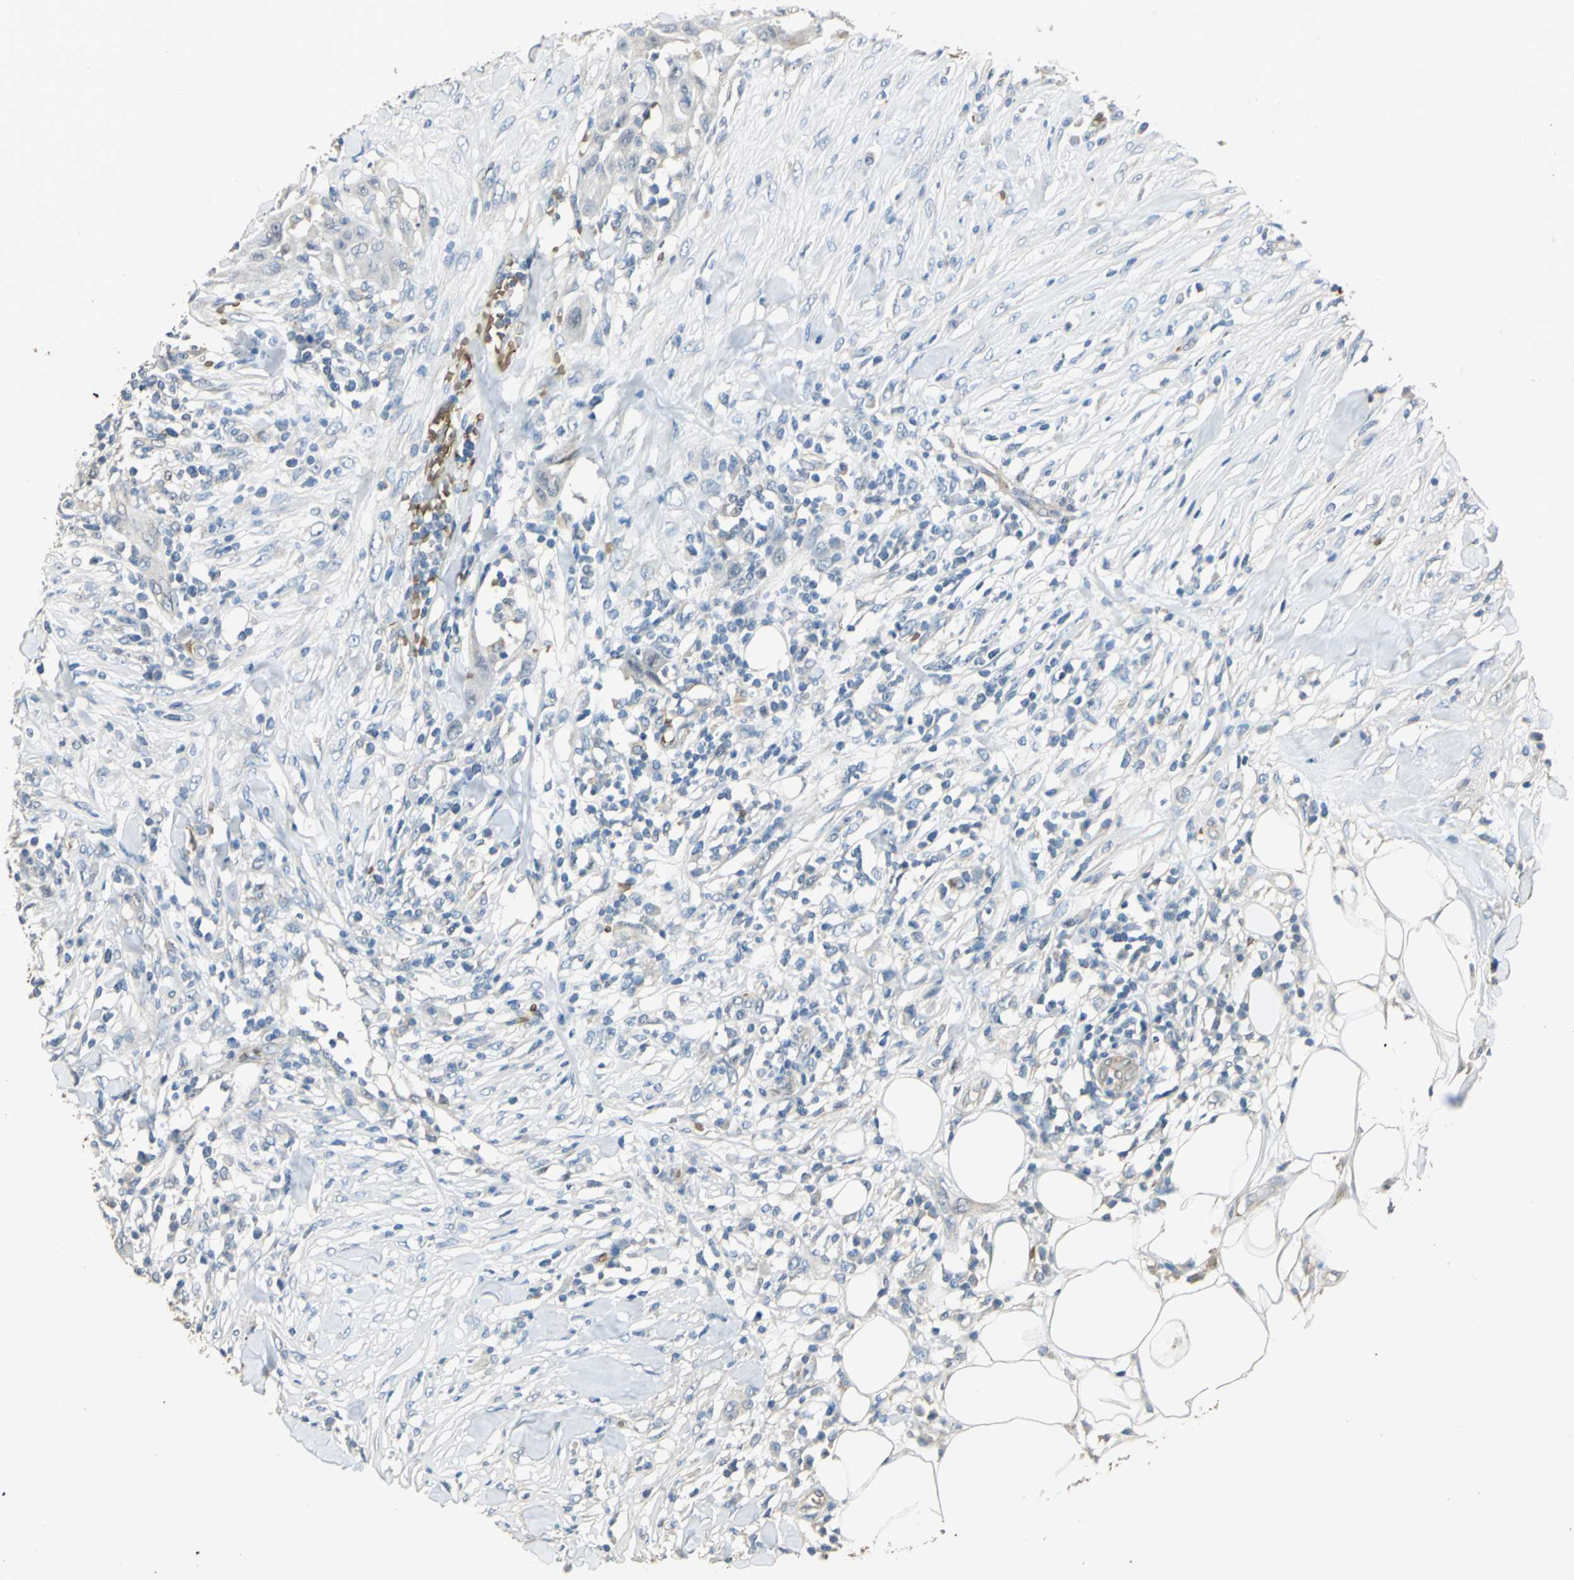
{"staining": {"intensity": "weak", "quantity": "<25%", "location": "cytoplasmic/membranous"}, "tissue": "skin cancer", "cell_type": "Tumor cells", "image_type": "cancer", "snomed": [{"axis": "morphology", "description": "Squamous cell carcinoma, NOS"}, {"axis": "topography", "description": "Skin"}], "caption": "A micrograph of skin cancer stained for a protein demonstrates no brown staining in tumor cells.", "gene": "DDAH1", "patient": {"sex": "male", "age": 24}}